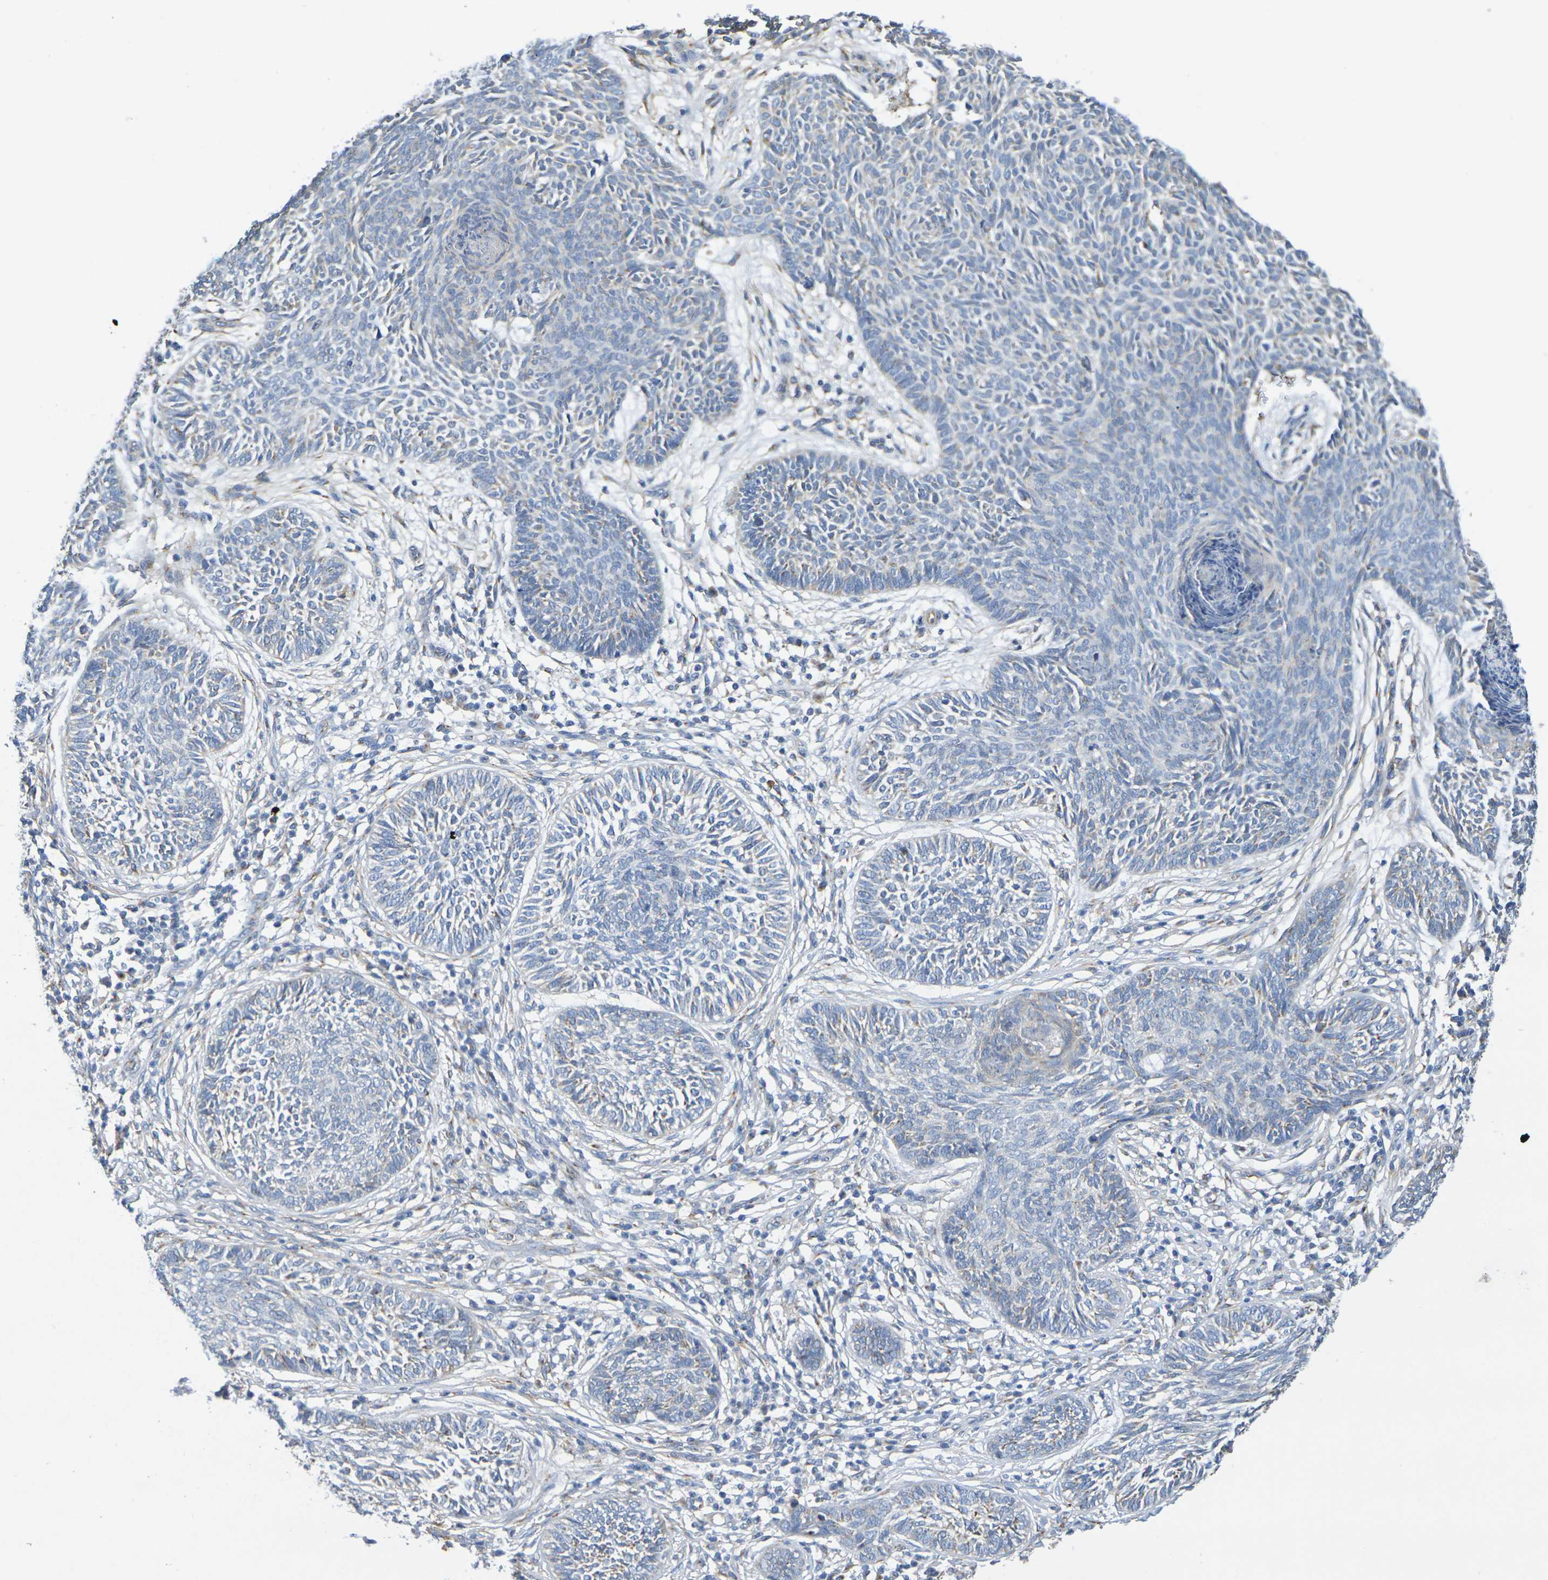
{"staining": {"intensity": "negative", "quantity": "none", "location": "none"}, "tissue": "skin cancer", "cell_type": "Tumor cells", "image_type": "cancer", "snomed": [{"axis": "morphology", "description": "Papilloma, NOS"}, {"axis": "morphology", "description": "Basal cell carcinoma"}, {"axis": "topography", "description": "Skin"}], "caption": "Immunohistochemical staining of skin cancer exhibits no significant expression in tumor cells. (DAB immunohistochemistry (IHC) with hematoxylin counter stain).", "gene": "DCP2", "patient": {"sex": "male", "age": 87}}